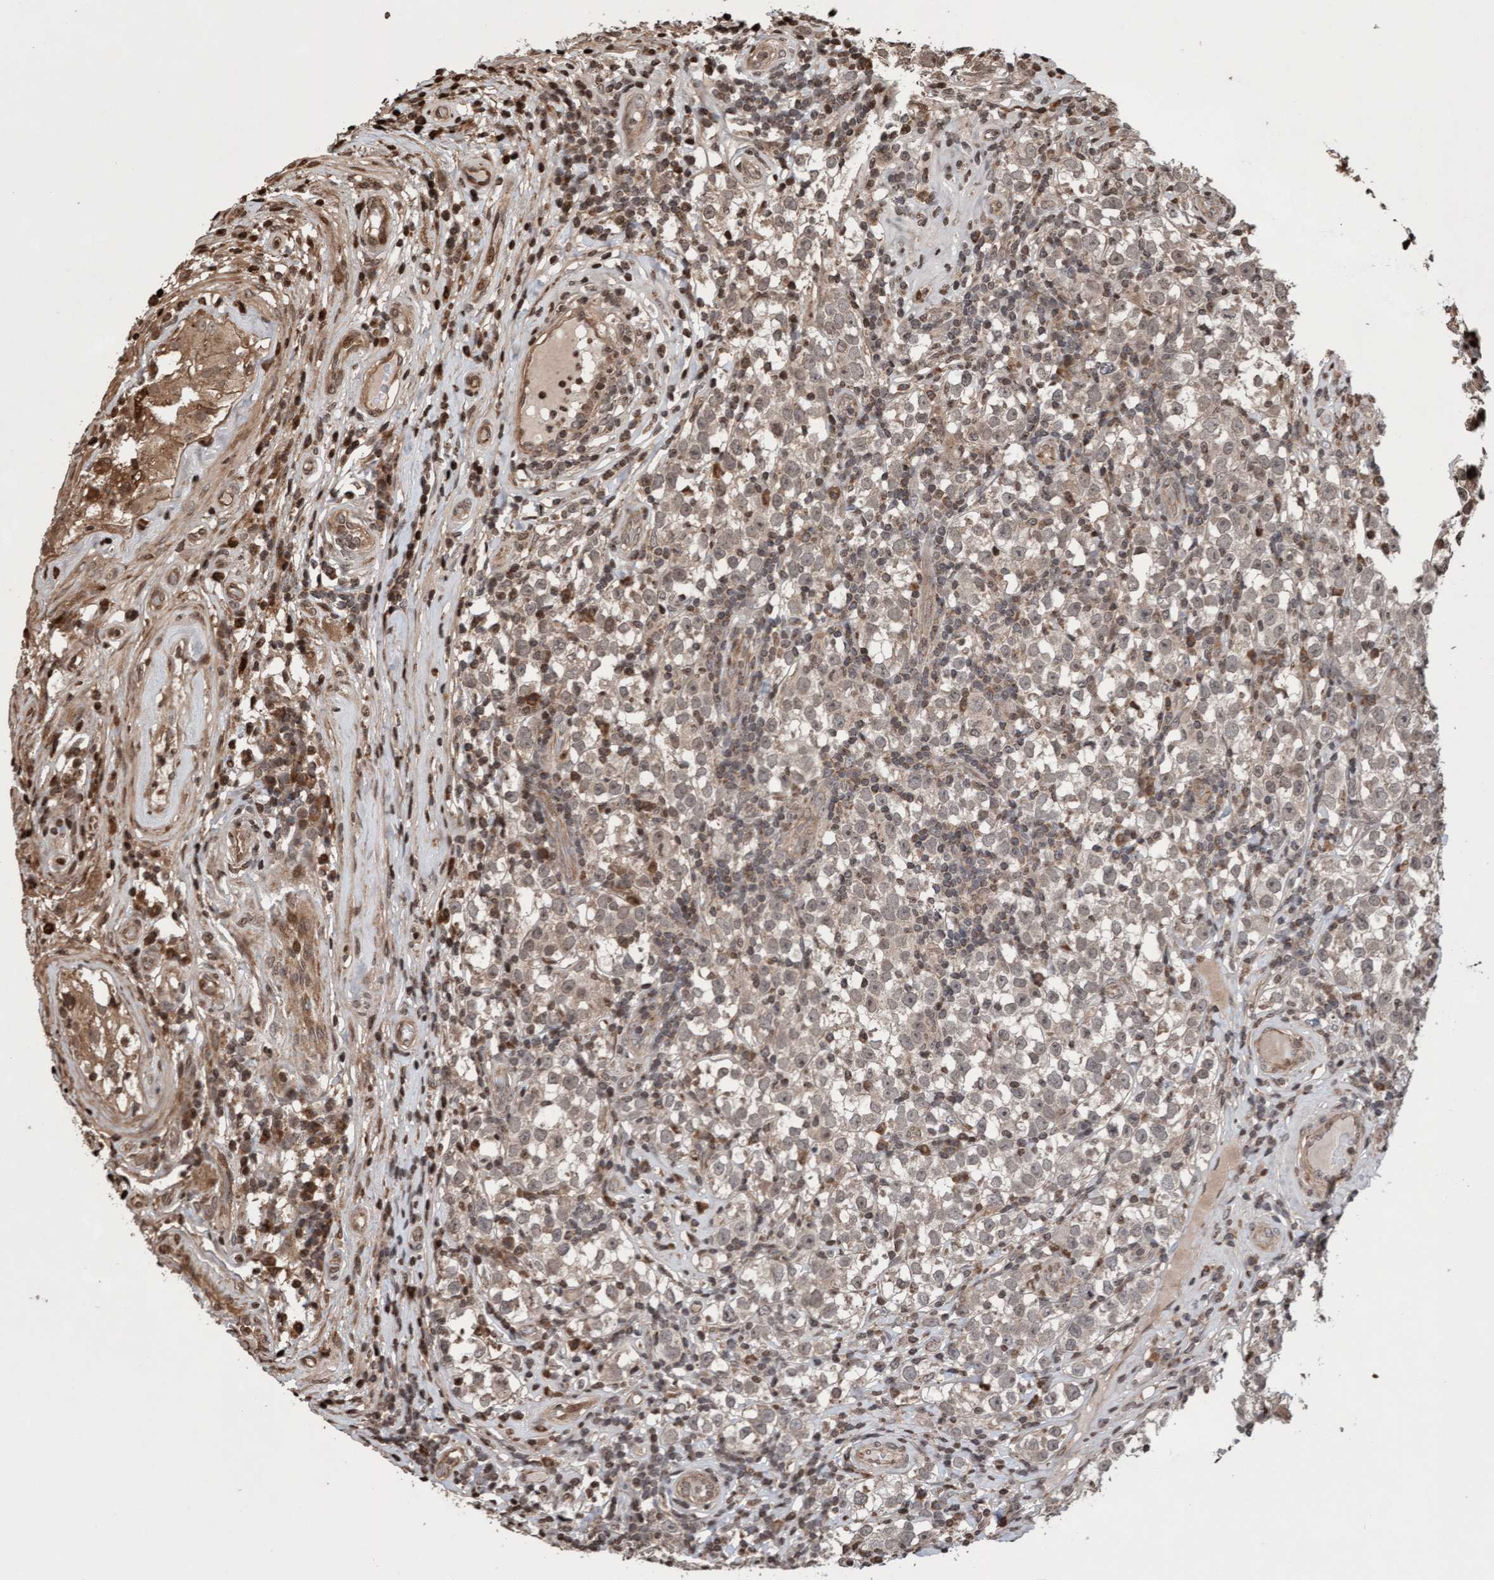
{"staining": {"intensity": "weak", "quantity": "25%-75%", "location": "cytoplasmic/membranous"}, "tissue": "testis cancer", "cell_type": "Tumor cells", "image_type": "cancer", "snomed": [{"axis": "morphology", "description": "Normal tissue, NOS"}, {"axis": "morphology", "description": "Seminoma, NOS"}, {"axis": "topography", "description": "Testis"}], "caption": "Tumor cells show weak cytoplasmic/membranous expression in about 25%-75% of cells in testis cancer. Ihc stains the protein of interest in brown and the nuclei are stained blue.", "gene": "PECR", "patient": {"sex": "male", "age": 43}}